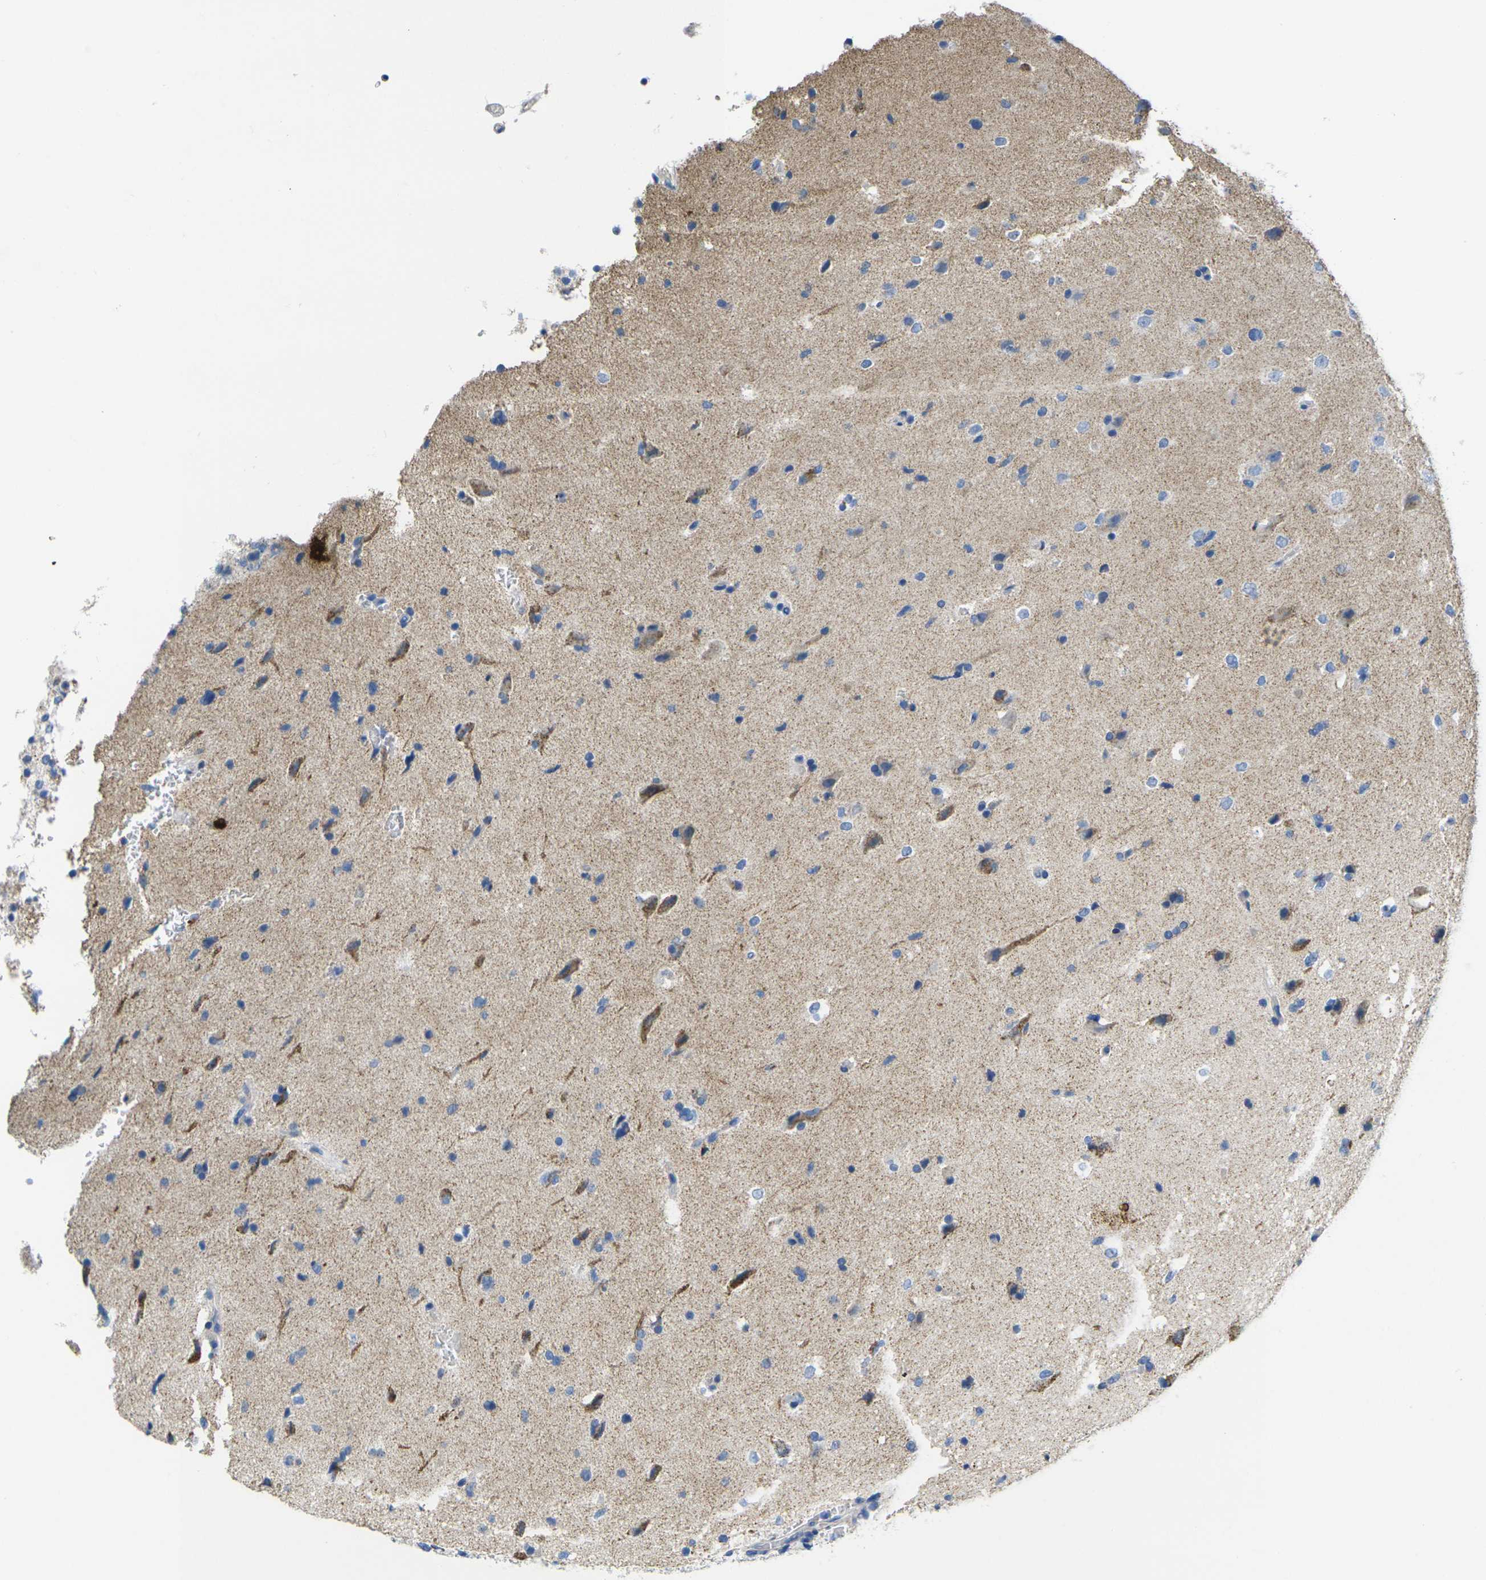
{"staining": {"intensity": "moderate", "quantity": "<25%", "location": "cytoplasmic/membranous"}, "tissue": "glioma", "cell_type": "Tumor cells", "image_type": "cancer", "snomed": [{"axis": "morphology", "description": "Glioma, malignant, Low grade"}, {"axis": "topography", "description": "Brain"}], "caption": "Brown immunohistochemical staining in human malignant glioma (low-grade) displays moderate cytoplasmic/membranous expression in approximately <25% of tumor cells.", "gene": "TMEM204", "patient": {"sex": "female", "age": 37}}